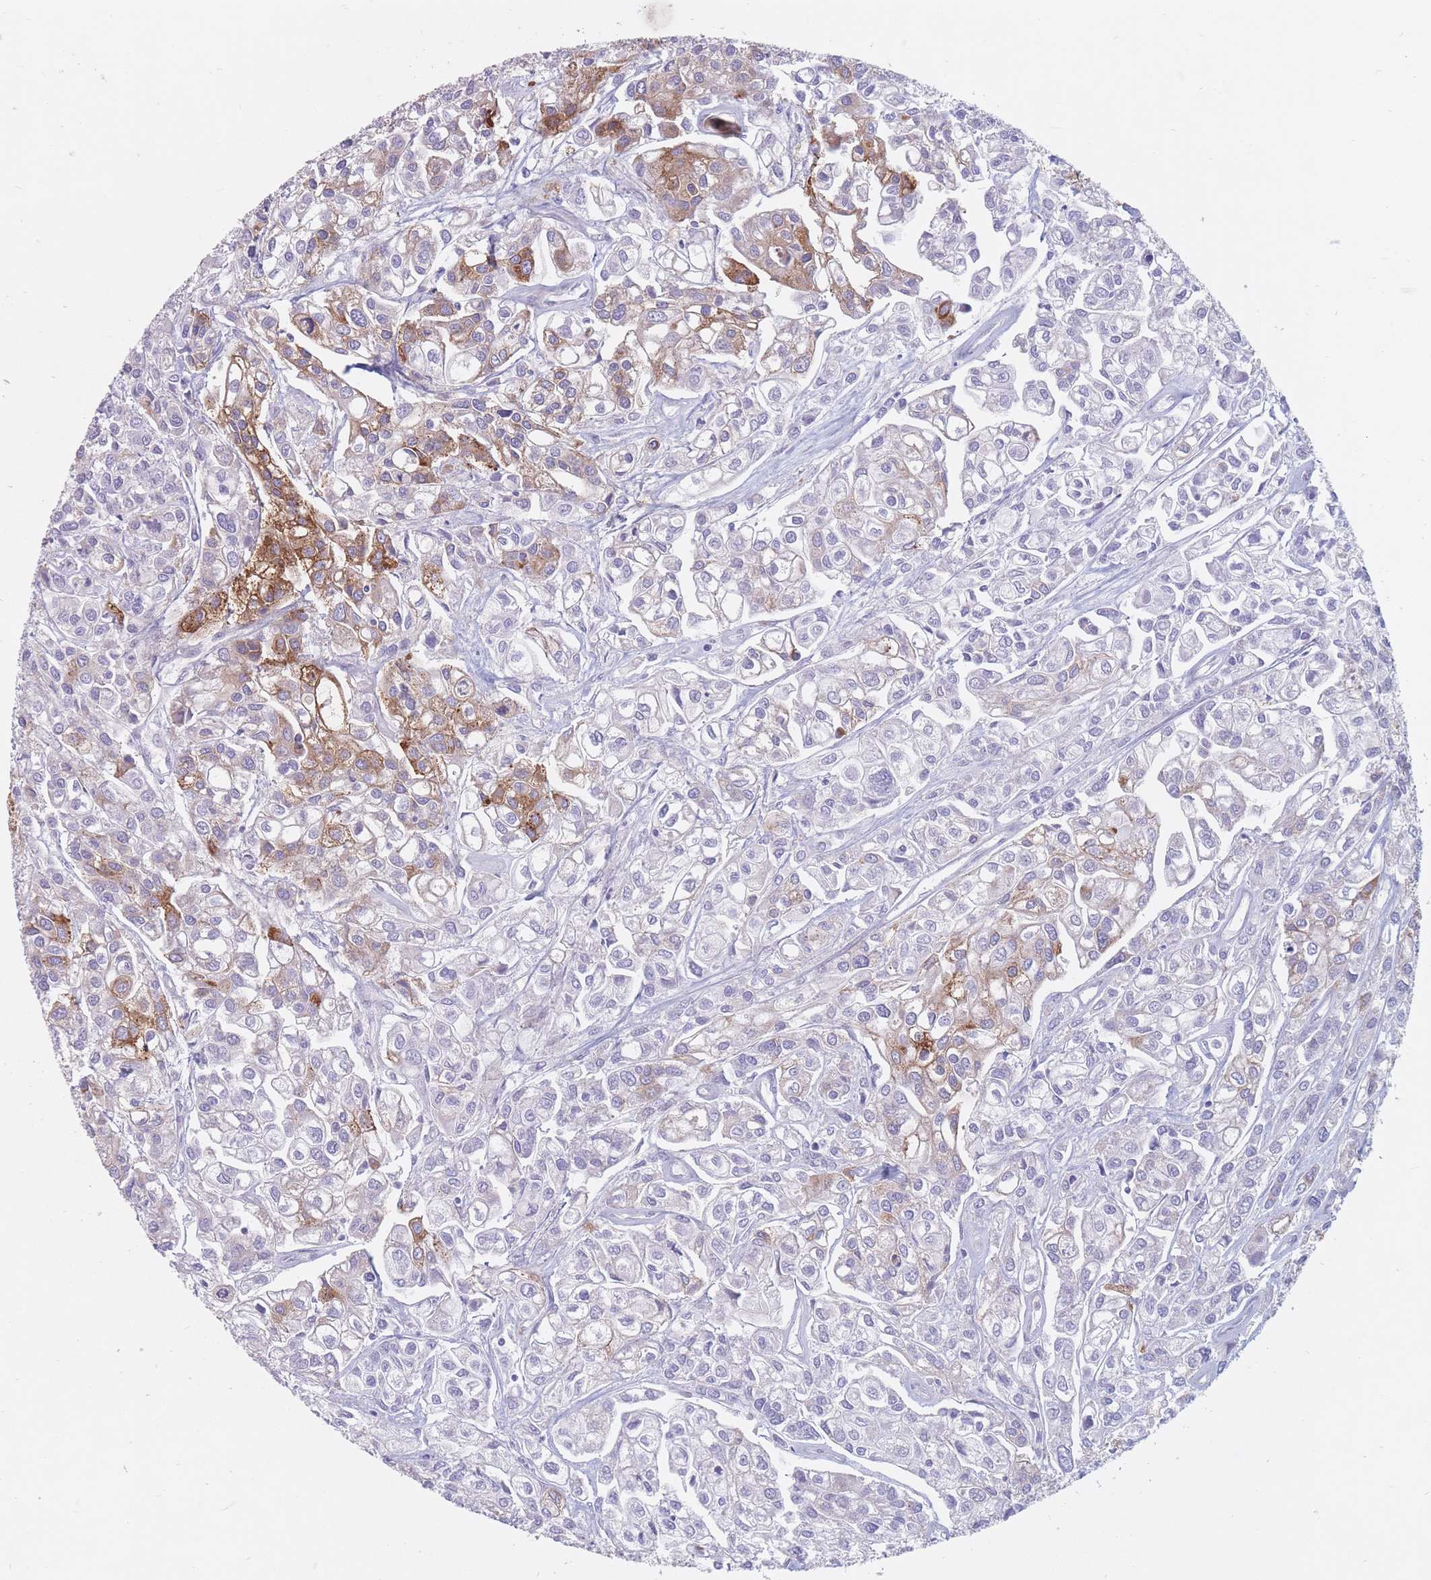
{"staining": {"intensity": "moderate", "quantity": "<25%", "location": "cytoplasmic/membranous"}, "tissue": "urothelial cancer", "cell_type": "Tumor cells", "image_type": "cancer", "snomed": [{"axis": "morphology", "description": "Urothelial carcinoma, High grade"}, {"axis": "topography", "description": "Urinary bladder"}], "caption": "Immunohistochemical staining of human high-grade urothelial carcinoma exhibits moderate cytoplasmic/membranous protein positivity in about <25% of tumor cells.", "gene": "ST3GAL5", "patient": {"sex": "male", "age": 67}}